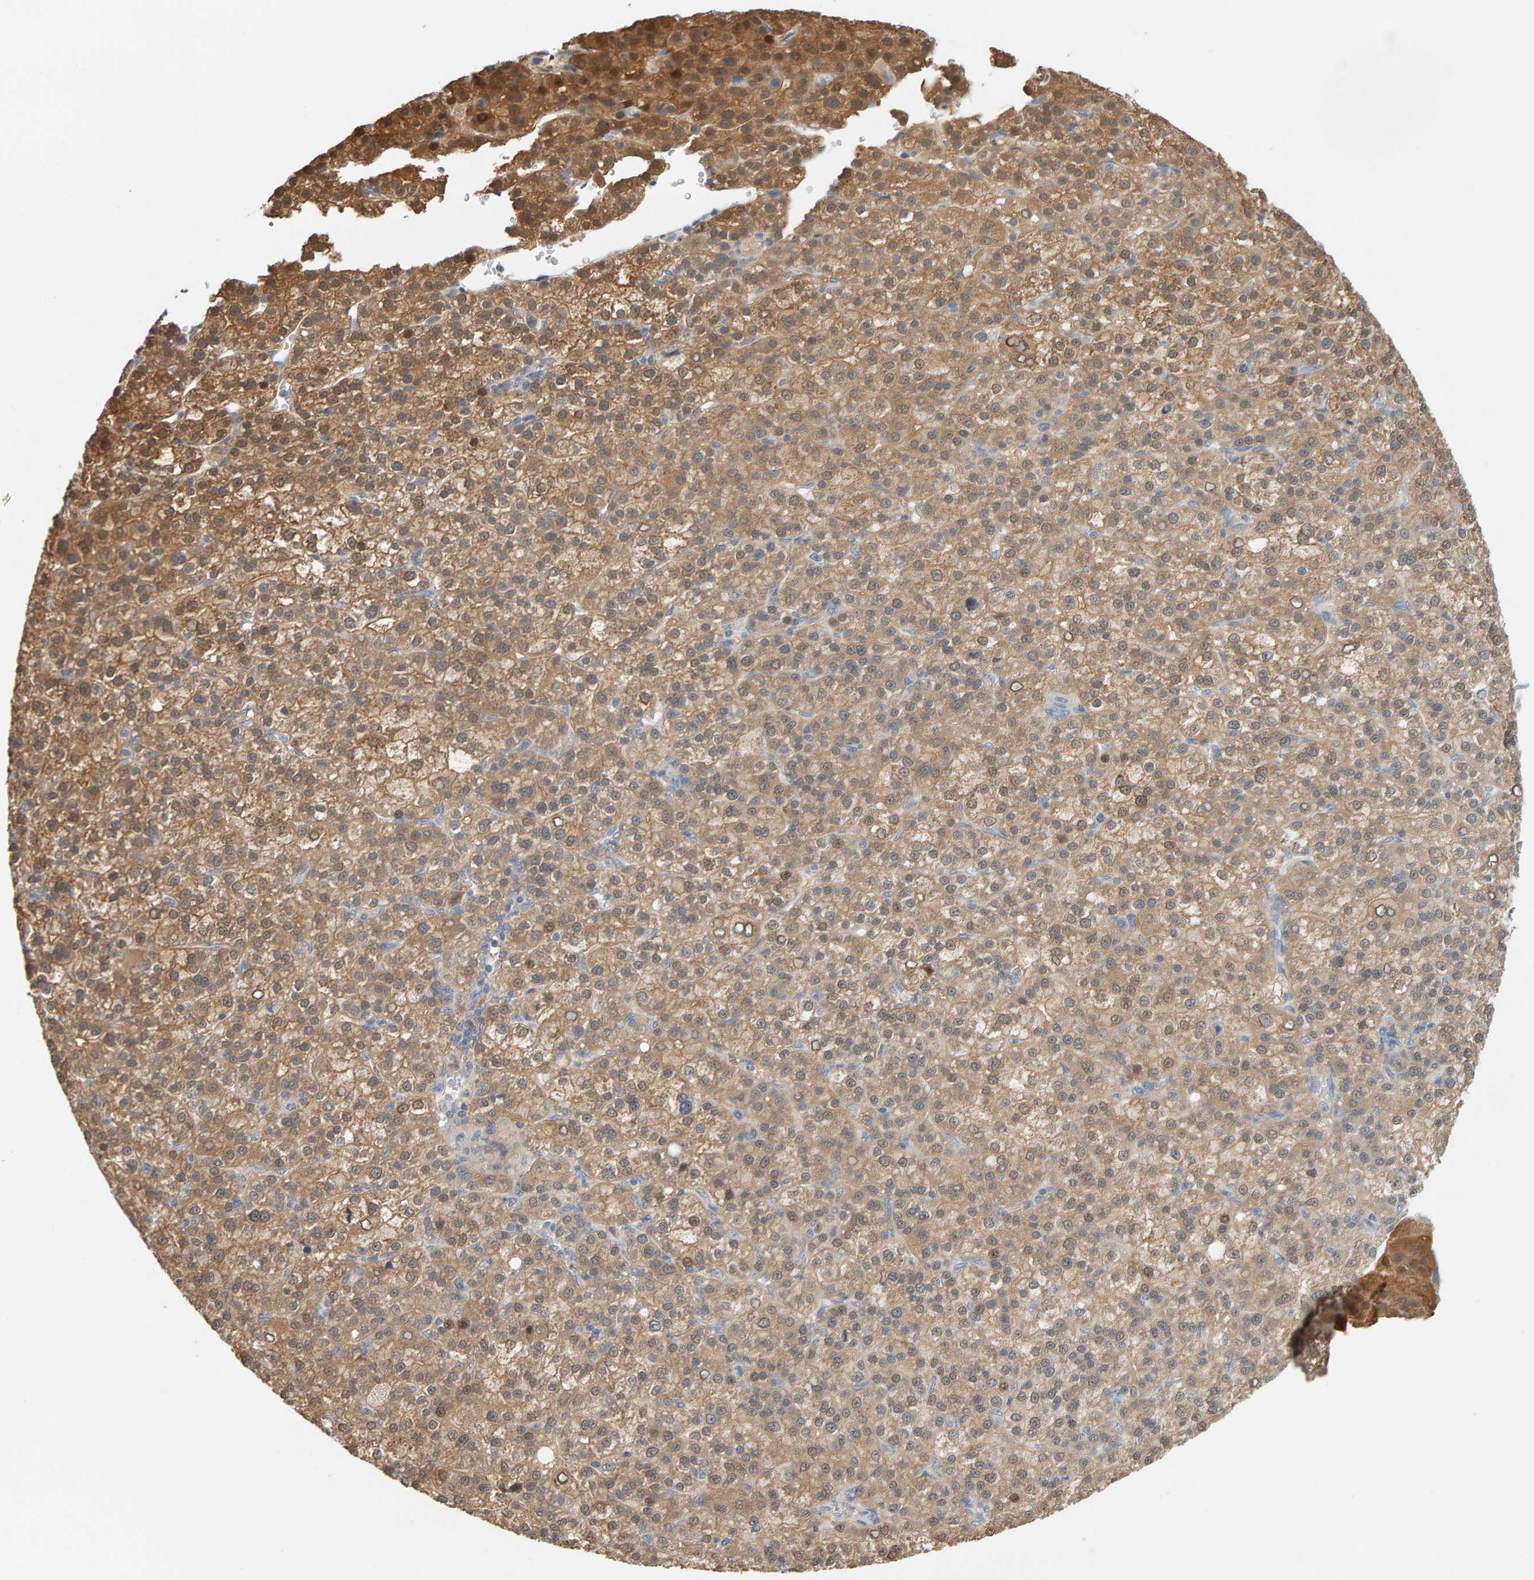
{"staining": {"intensity": "moderate", "quantity": ">75%", "location": "cytoplasmic/membranous"}, "tissue": "liver cancer", "cell_type": "Tumor cells", "image_type": "cancer", "snomed": [{"axis": "morphology", "description": "Carcinoma, Hepatocellular, NOS"}, {"axis": "topography", "description": "Liver"}], "caption": "Protein expression analysis of human liver hepatocellular carcinoma reveals moderate cytoplasmic/membranous expression in about >75% of tumor cells.", "gene": "GFUS", "patient": {"sex": "female", "age": 58}}